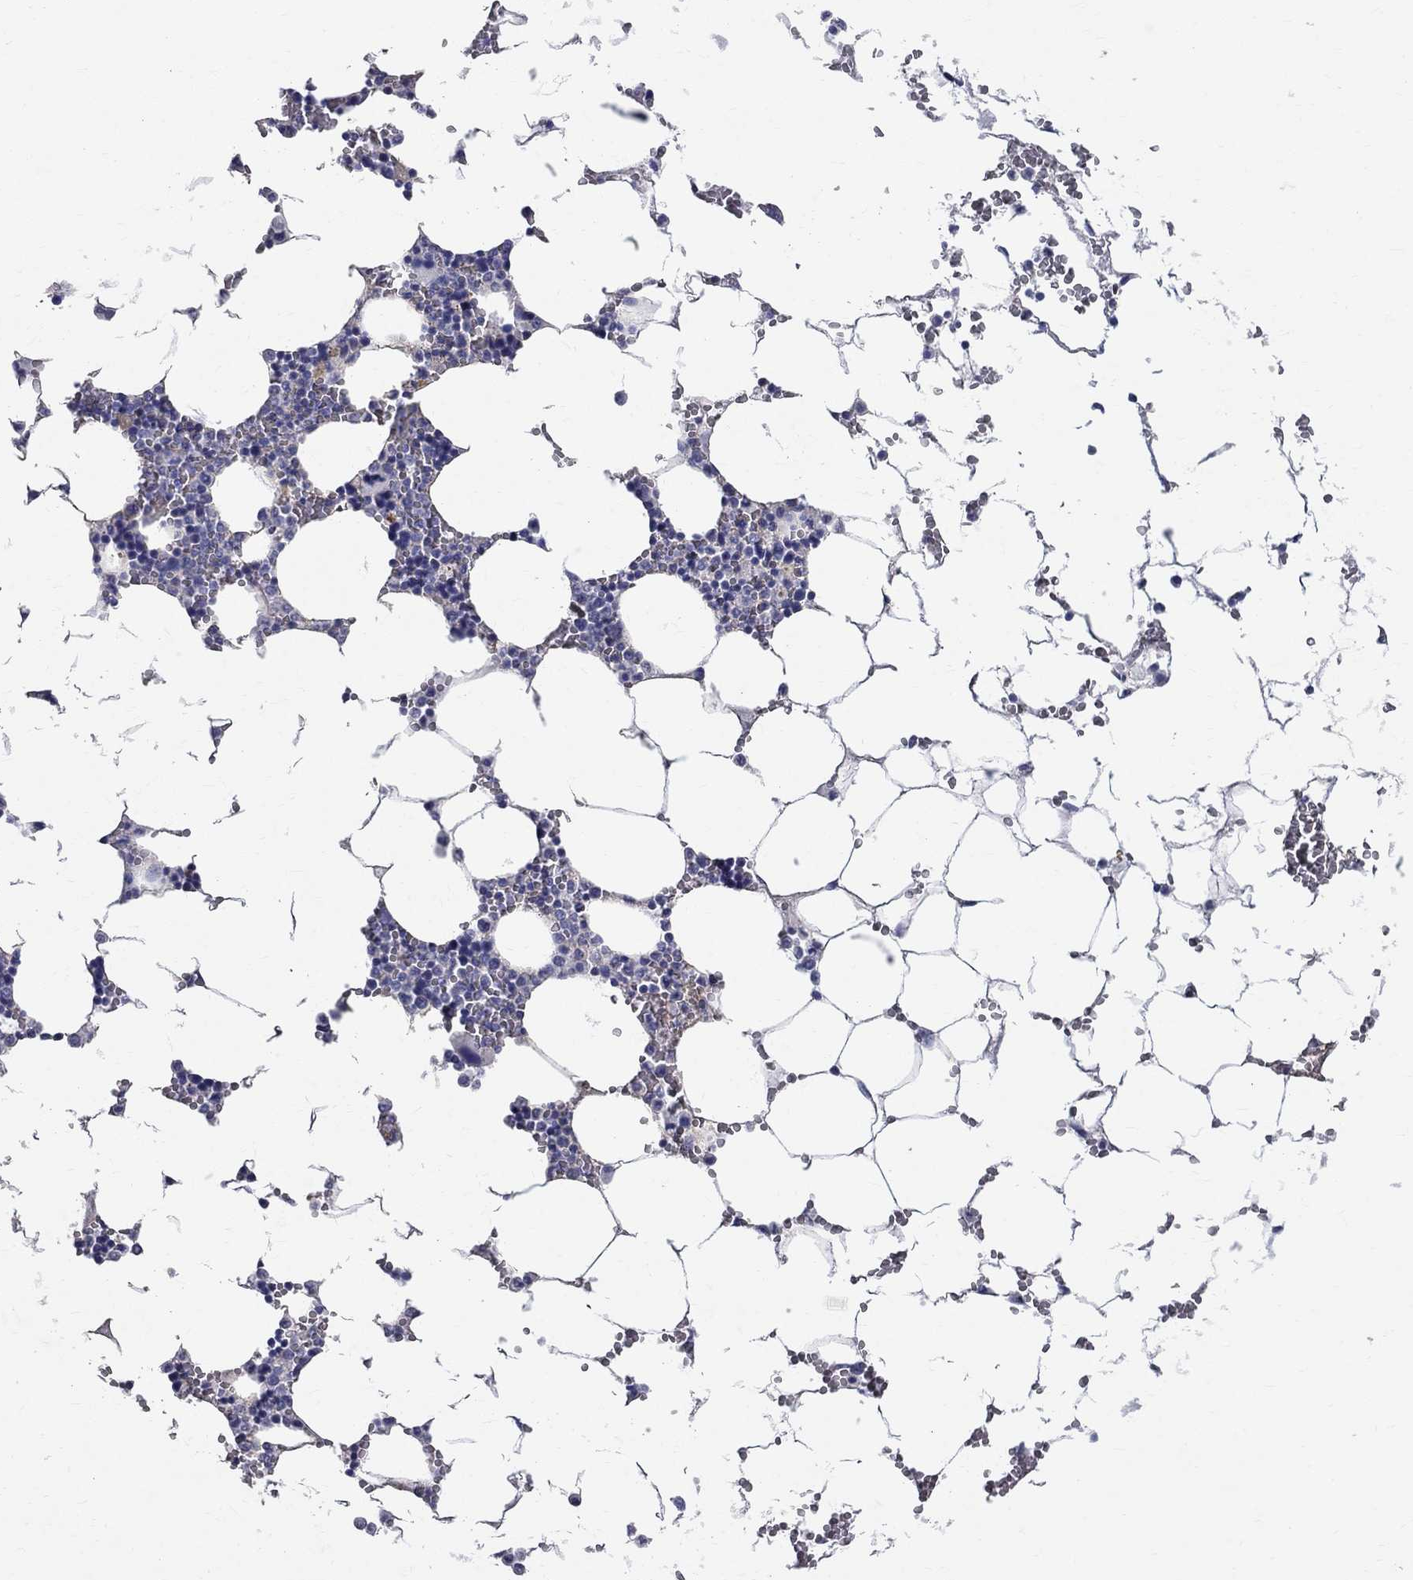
{"staining": {"intensity": "negative", "quantity": "none", "location": "none"}, "tissue": "bone marrow", "cell_type": "Hematopoietic cells", "image_type": "normal", "snomed": [{"axis": "morphology", "description": "Normal tissue, NOS"}, {"axis": "topography", "description": "Bone marrow"}], "caption": "Immunohistochemistry micrograph of normal human bone marrow stained for a protein (brown), which reveals no positivity in hematopoietic cells.", "gene": "ANXA10", "patient": {"sex": "female", "age": 64}}